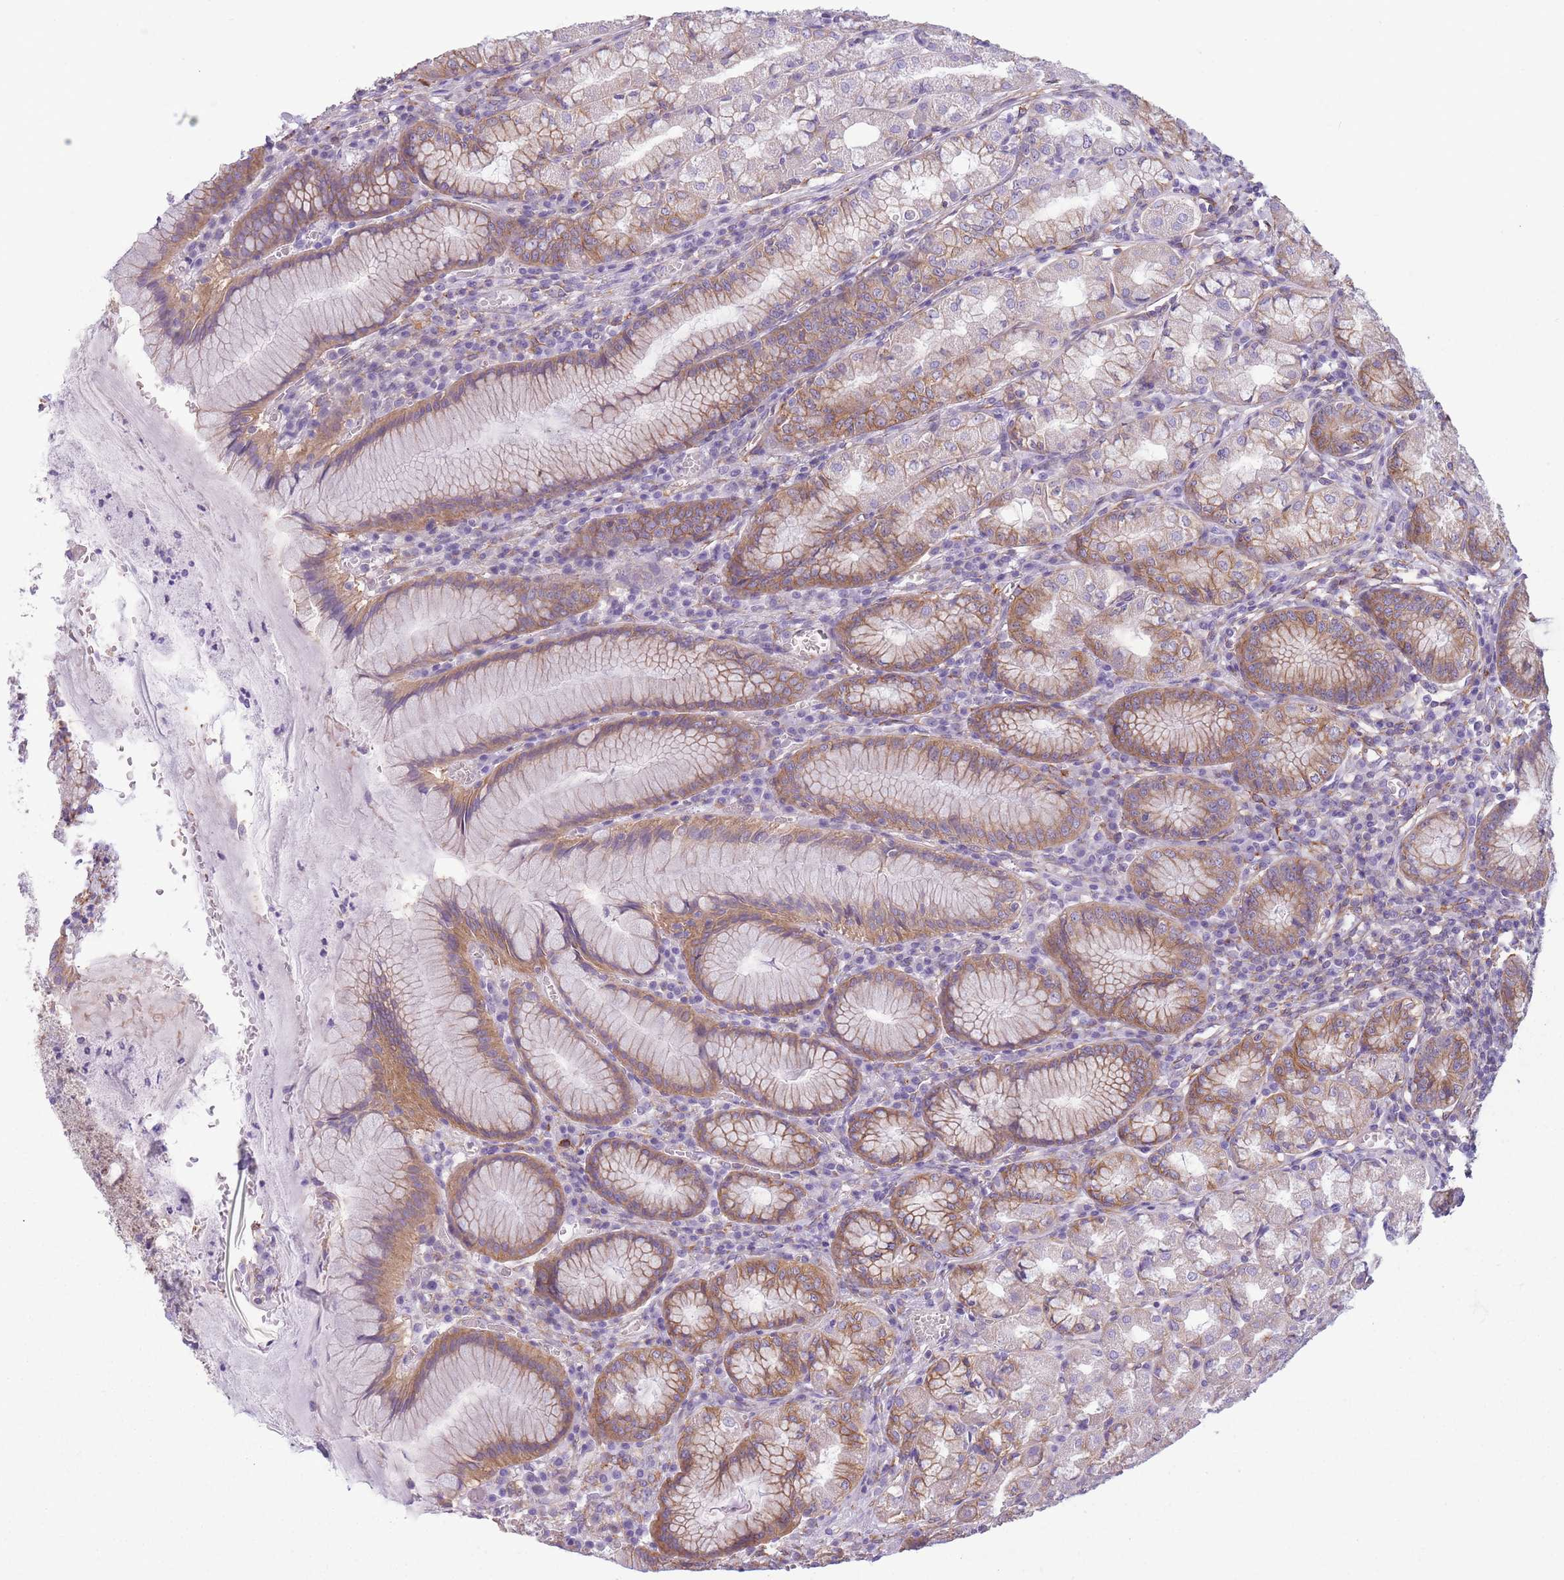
{"staining": {"intensity": "strong", "quantity": "25%-75%", "location": "cytoplasmic/membranous"}, "tissue": "stomach", "cell_type": "Glandular cells", "image_type": "normal", "snomed": [{"axis": "morphology", "description": "Normal tissue, NOS"}, {"axis": "topography", "description": "Stomach"}], "caption": "Glandular cells exhibit high levels of strong cytoplasmic/membranous positivity in about 25%-75% of cells in unremarkable stomach. (DAB (3,3'-diaminobenzidine) IHC, brown staining for protein, blue staining for nuclei).", "gene": "ADD1", "patient": {"sex": "male", "age": 55}}